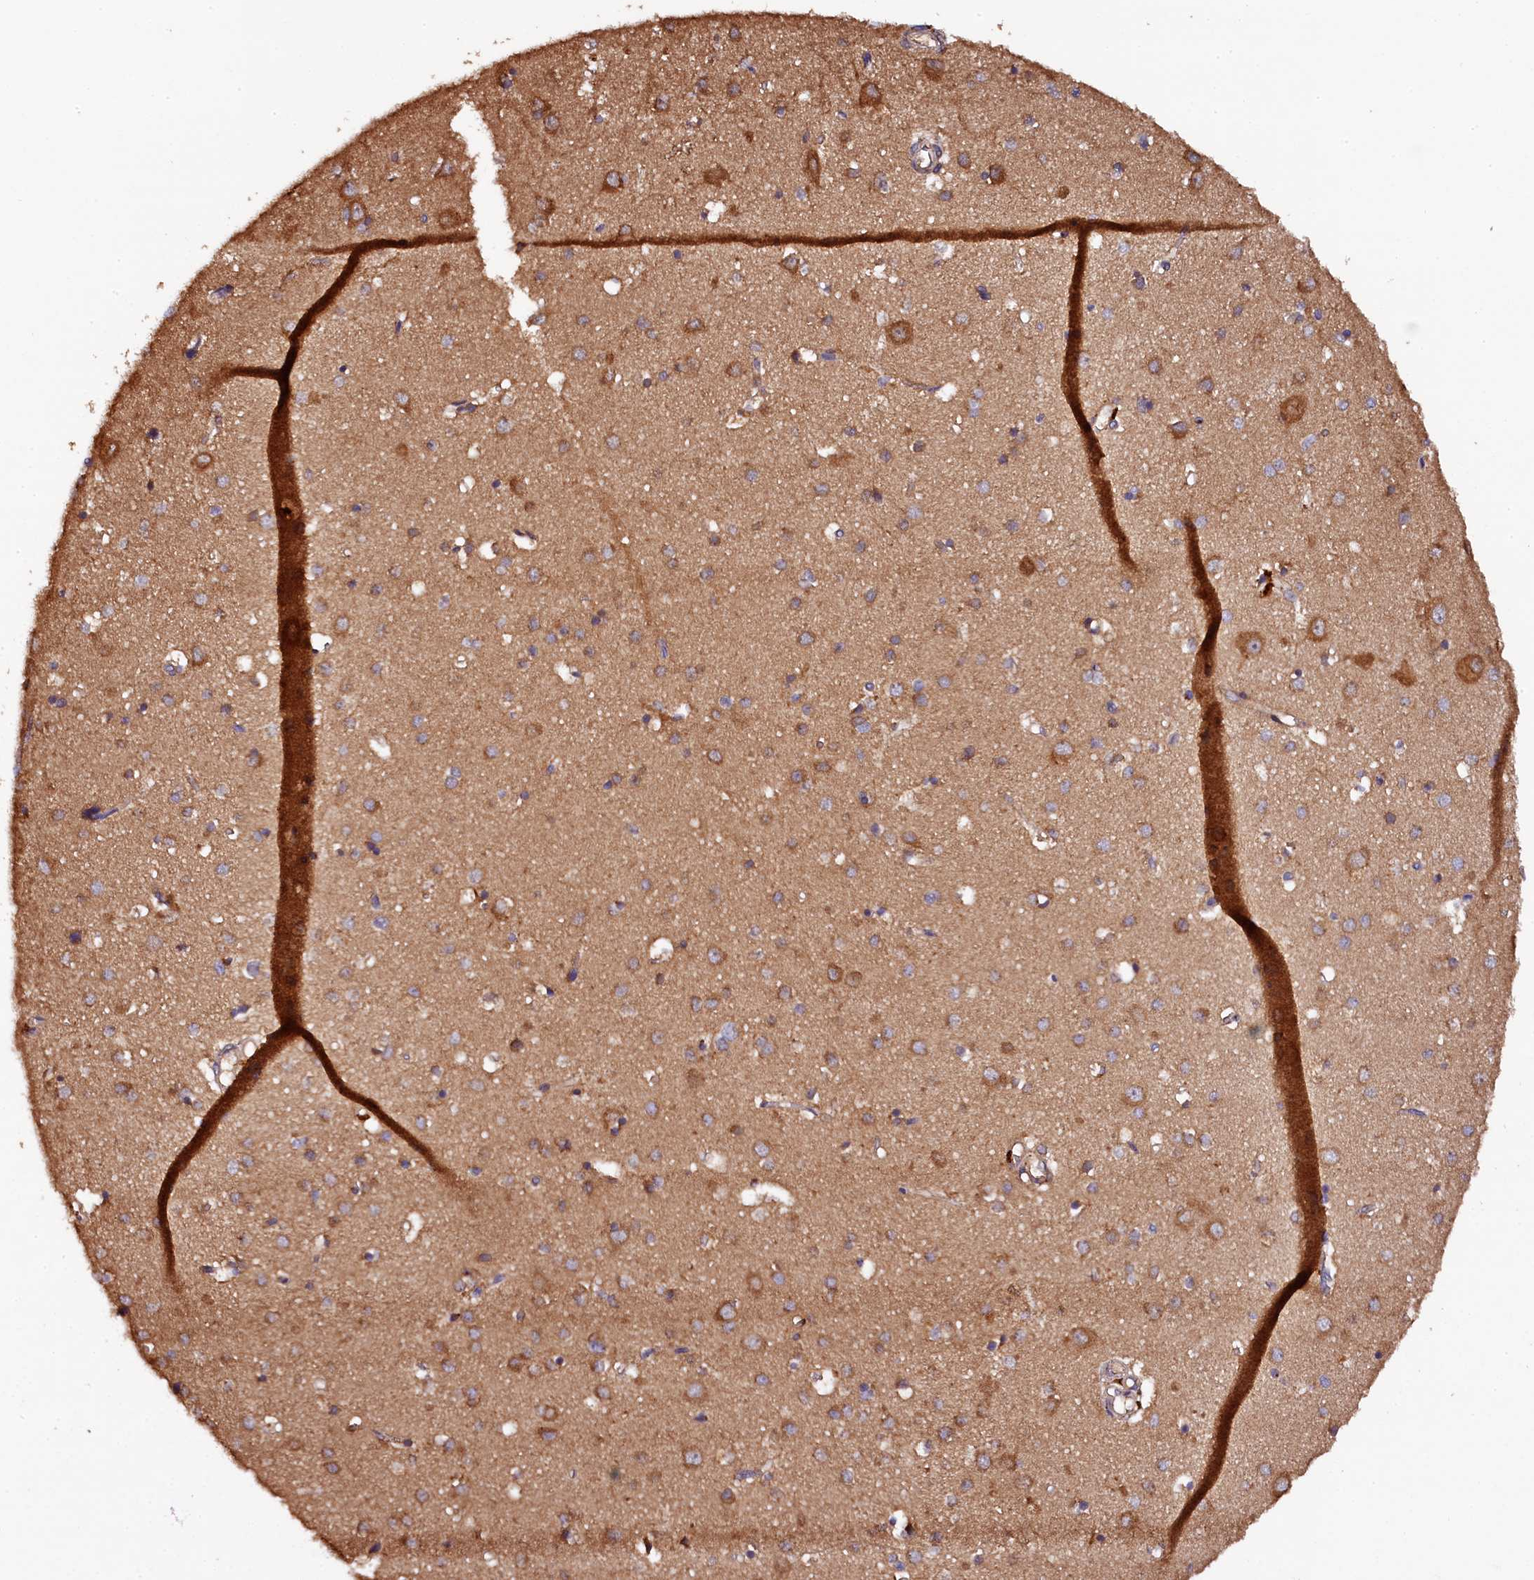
{"staining": {"intensity": "negative", "quantity": "none", "location": "none"}, "tissue": "cerebral cortex", "cell_type": "Endothelial cells", "image_type": "normal", "snomed": [{"axis": "morphology", "description": "Normal tissue, NOS"}, {"axis": "topography", "description": "Cerebral cortex"}], "caption": "Protein analysis of unremarkable cerebral cortex reveals no significant positivity in endothelial cells. (IHC, brightfield microscopy, high magnification).", "gene": "KLC2", "patient": {"sex": "female", "age": 64}}